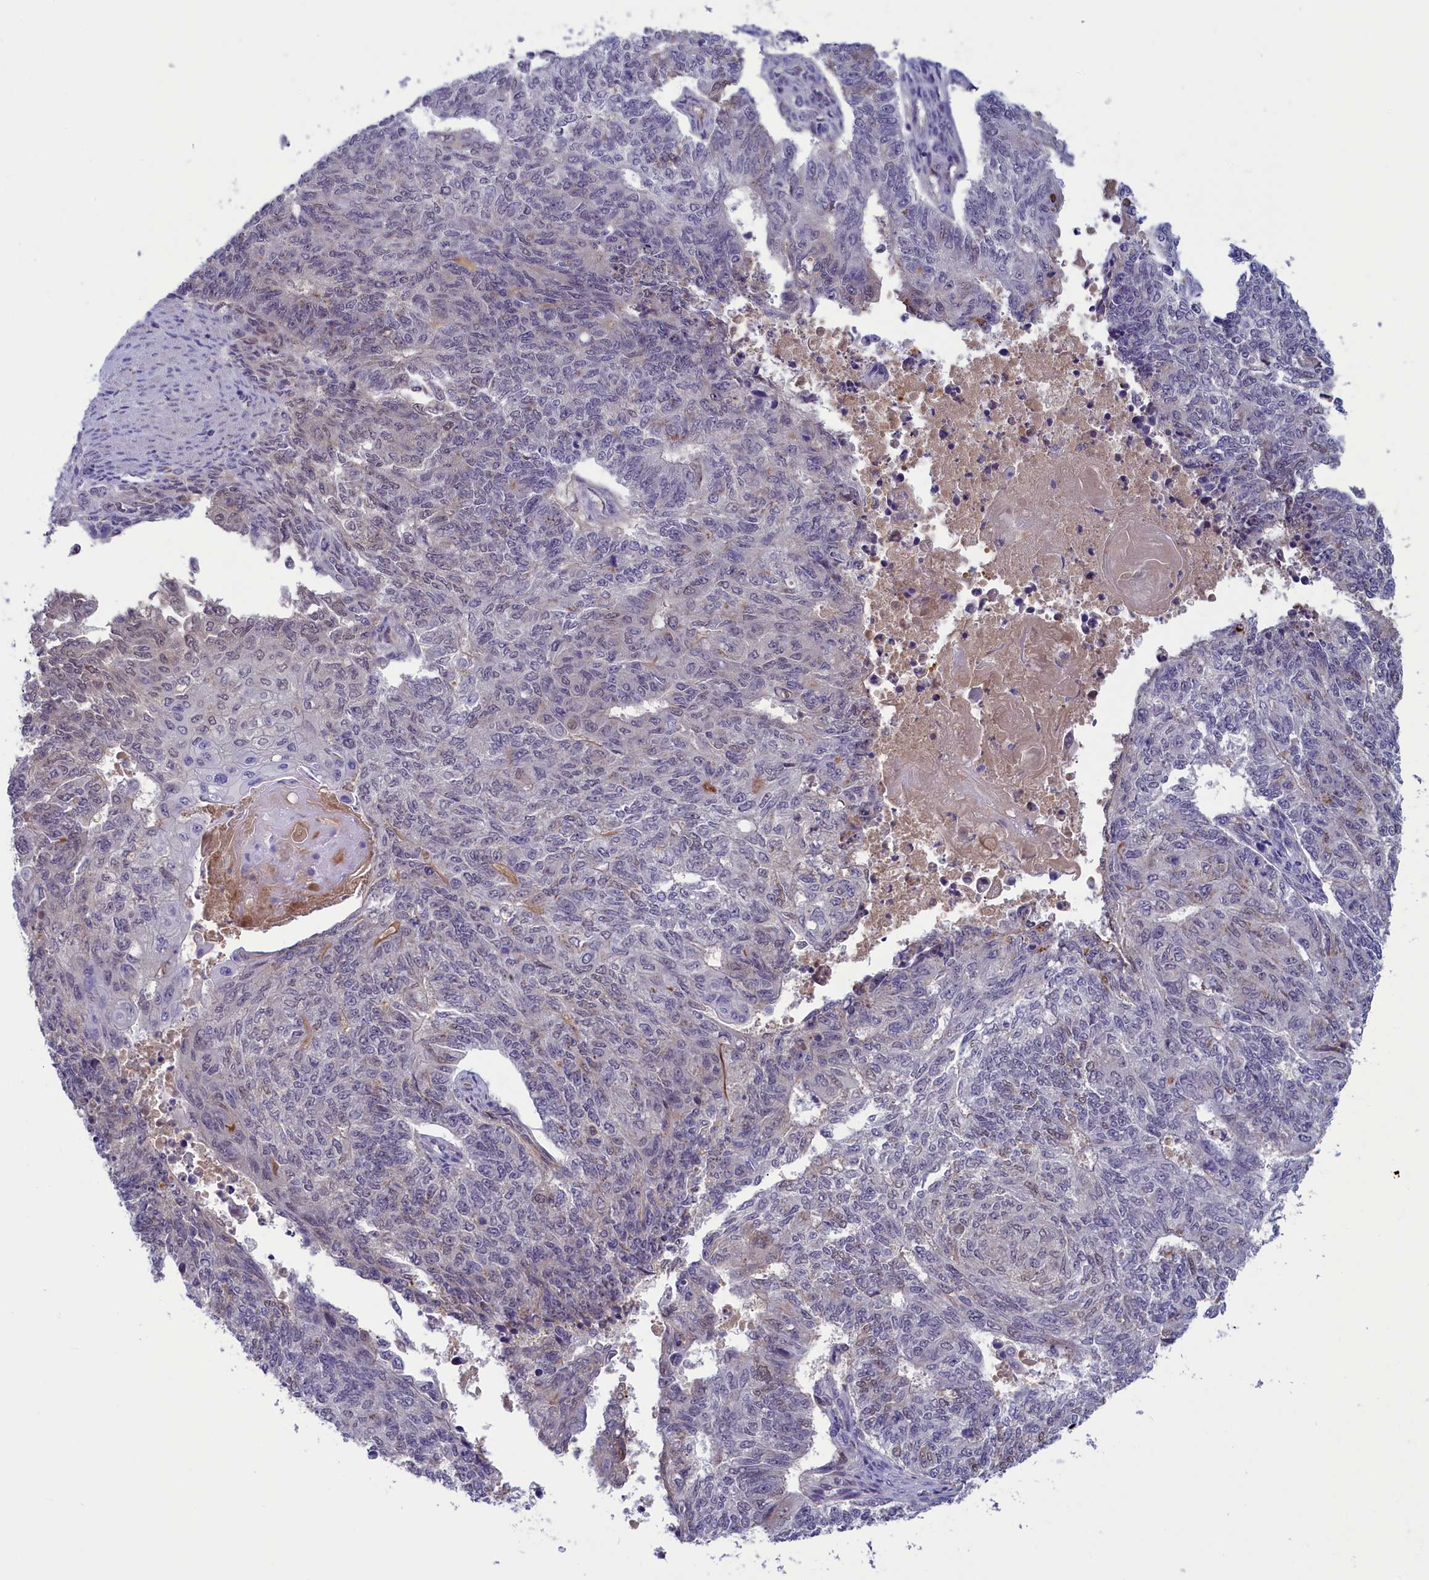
{"staining": {"intensity": "negative", "quantity": "none", "location": "none"}, "tissue": "endometrial cancer", "cell_type": "Tumor cells", "image_type": "cancer", "snomed": [{"axis": "morphology", "description": "Adenocarcinoma, NOS"}, {"axis": "topography", "description": "Endometrium"}], "caption": "Human endometrial cancer stained for a protein using immunohistochemistry (IHC) displays no staining in tumor cells.", "gene": "STYX", "patient": {"sex": "female", "age": 32}}